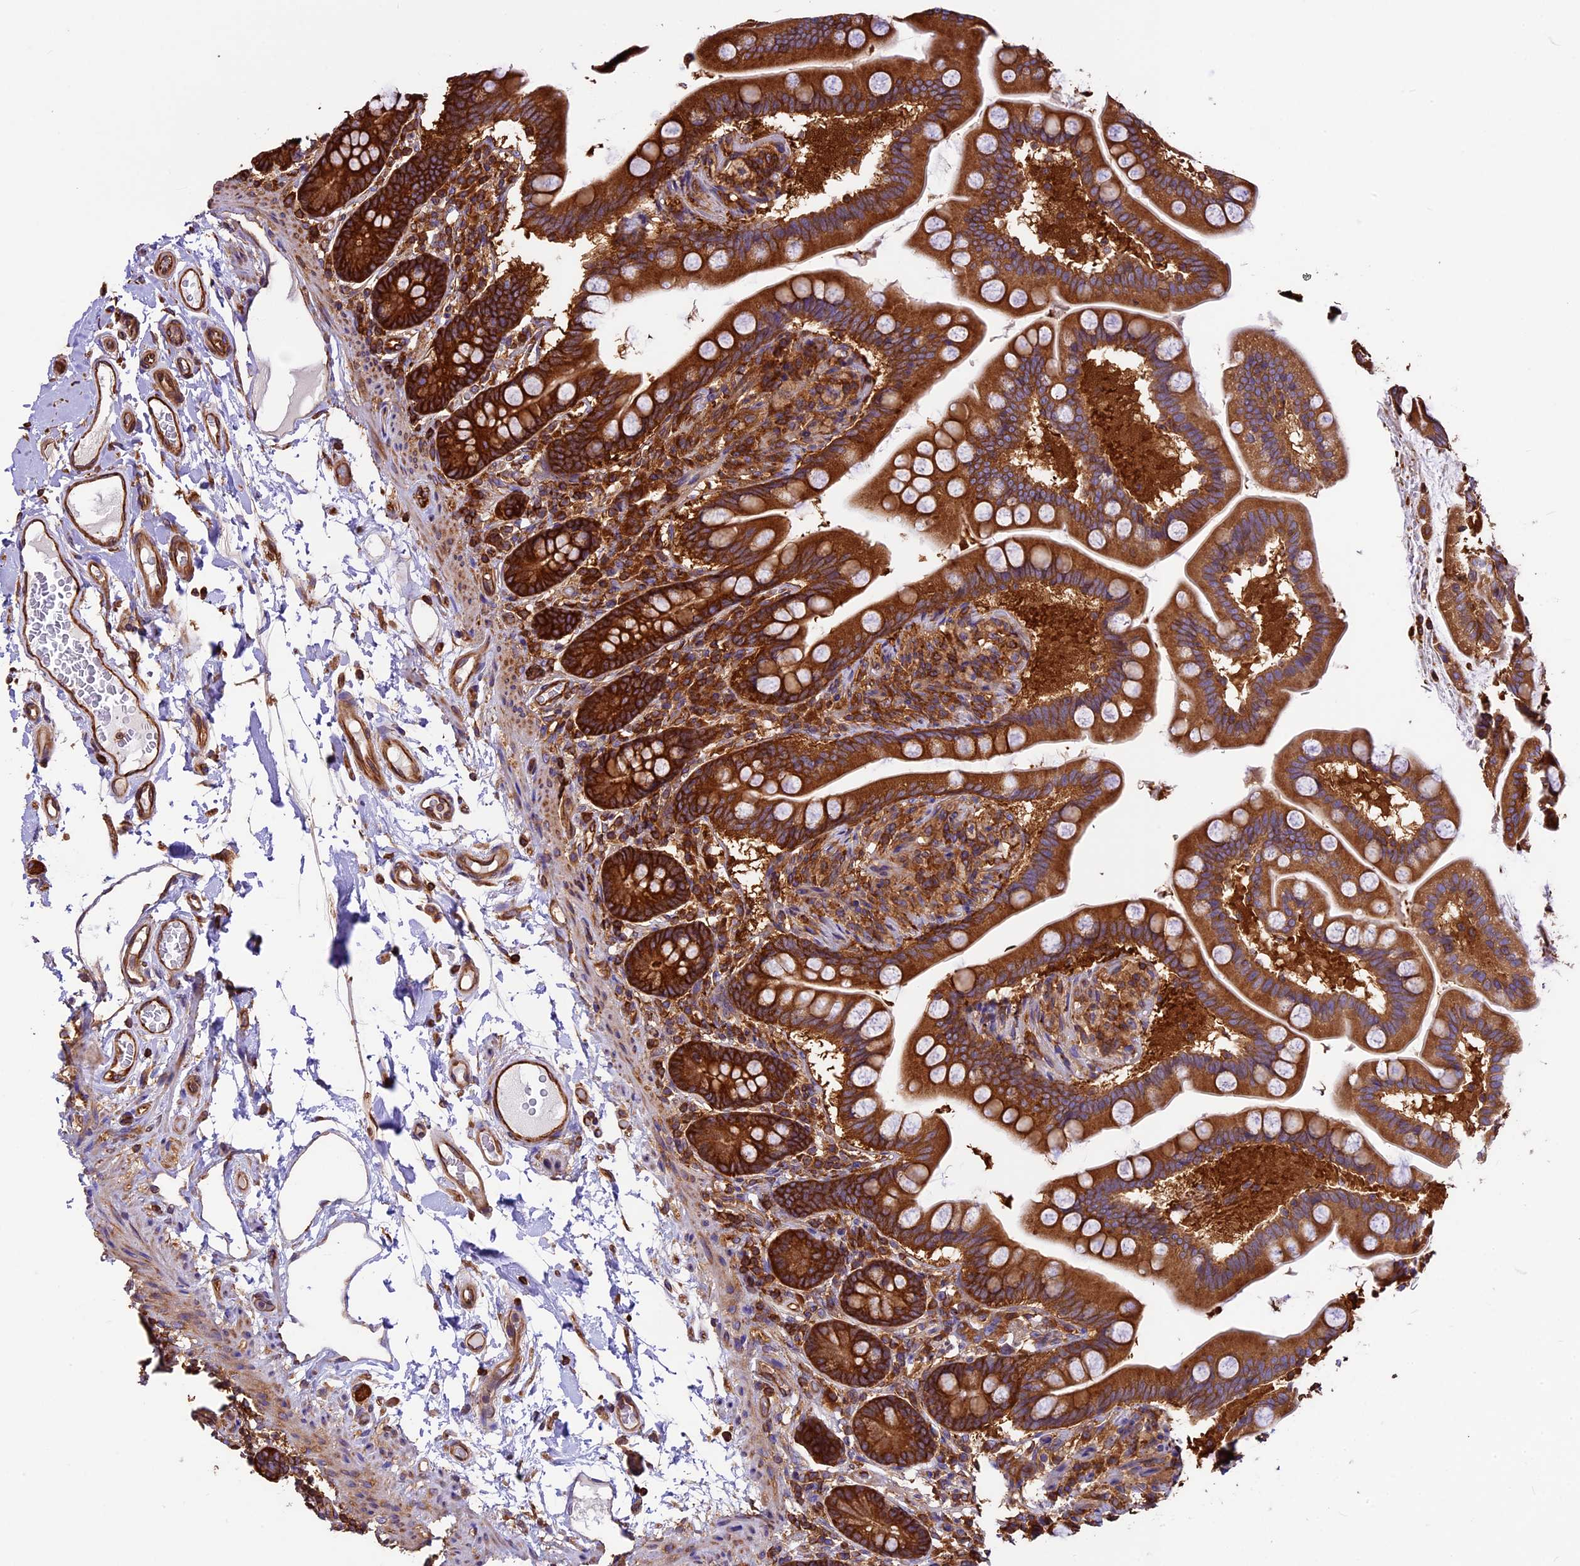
{"staining": {"intensity": "strong", "quantity": ">75%", "location": "cytoplasmic/membranous"}, "tissue": "small intestine", "cell_type": "Glandular cells", "image_type": "normal", "snomed": [{"axis": "morphology", "description": "Normal tissue, NOS"}, {"axis": "topography", "description": "Small intestine"}], "caption": "High-magnification brightfield microscopy of unremarkable small intestine stained with DAB (brown) and counterstained with hematoxylin (blue). glandular cells exhibit strong cytoplasmic/membranous staining is seen in approximately>75% of cells. (Stains: DAB (3,3'-diaminobenzidine) in brown, nuclei in blue, Microscopy: brightfield microscopy at high magnification).", "gene": "KARS1", "patient": {"sex": "female", "age": 64}}